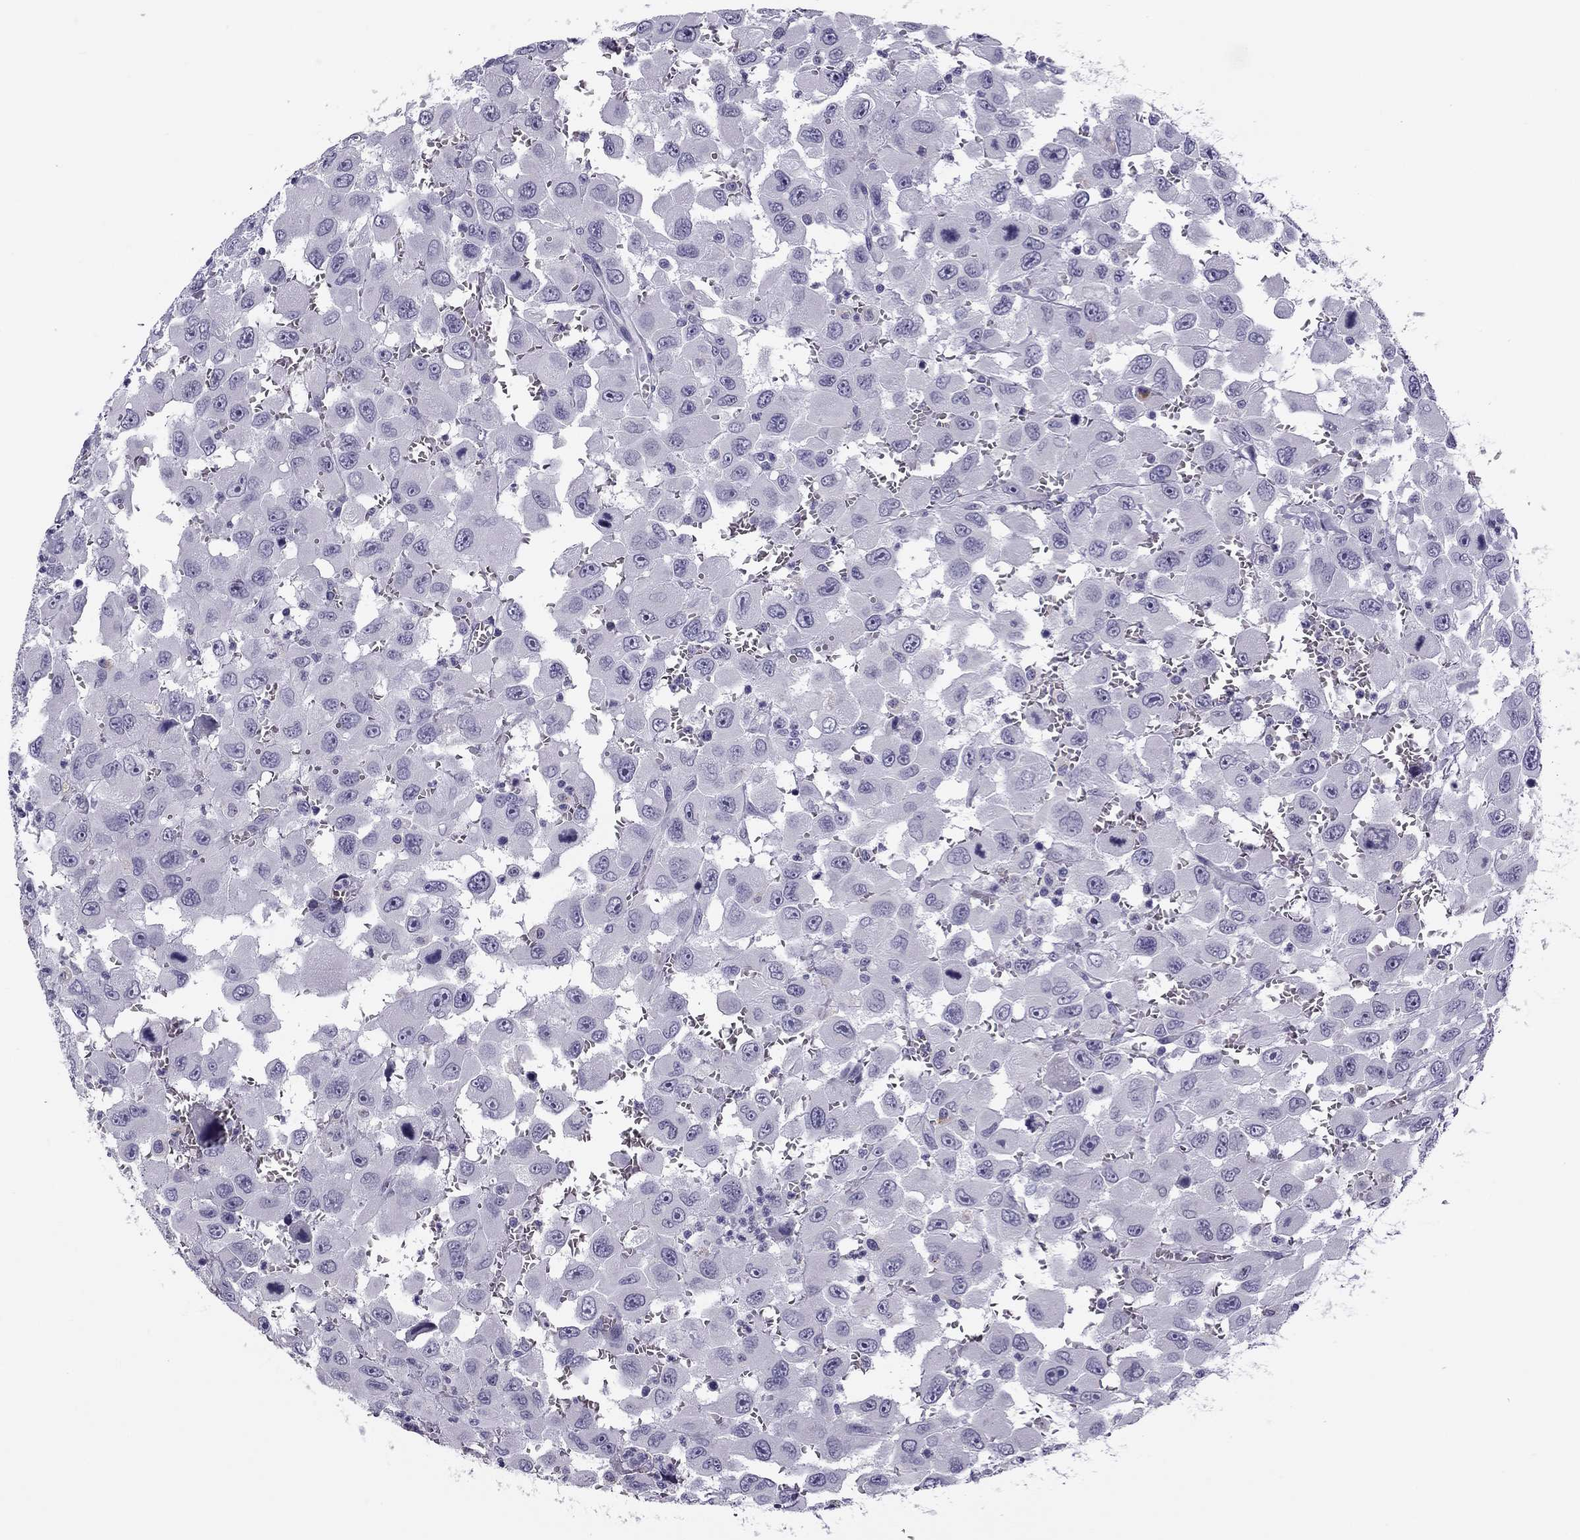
{"staining": {"intensity": "negative", "quantity": "none", "location": "none"}, "tissue": "head and neck cancer", "cell_type": "Tumor cells", "image_type": "cancer", "snomed": [{"axis": "morphology", "description": "Squamous cell carcinoma, NOS"}, {"axis": "morphology", "description": "Squamous cell carcinoma, metastatic, NOS"}, {"axis": "topography", "description": "Oral tissue"}, {"axis": "topography", "description": "Head-Neck"}], "caption": "Tumor cells are negative for brown protein staining in head and neck squamous cell carcinoma.", "gene": "MC5R", "patient": {"sex": "female", "age": 85}}